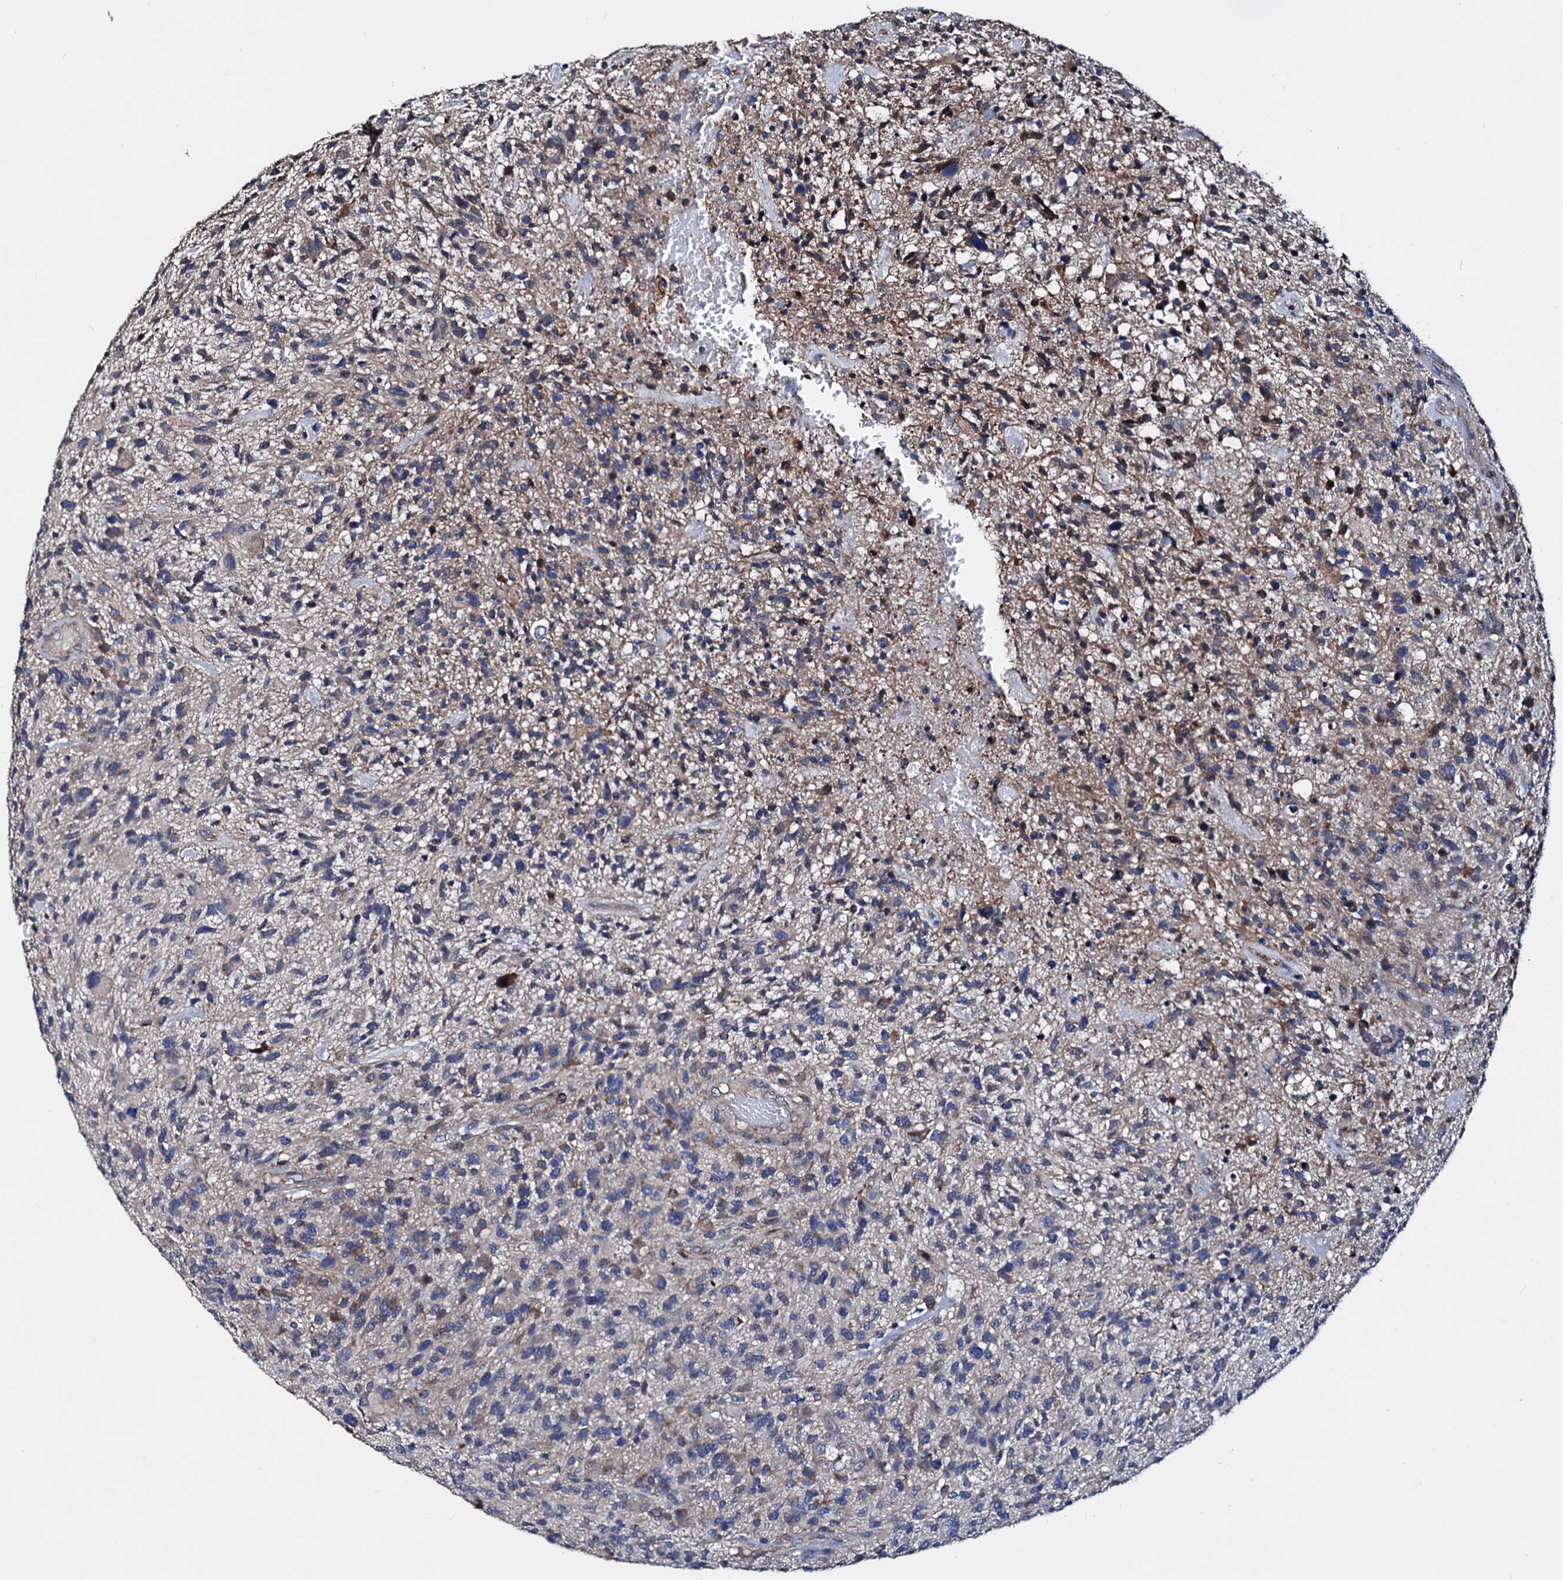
{"staining": {"intensity": "weak", "quantity": "<25%", "location": "cytoplasmic/membranous"}, "tissue": "glioma", "cell_type": "Tumor cells", "image_type": "cancer", "snomed": [{"axis": "morphology", "description": "Glioma, malignant, High grade"}, {"axis": "topography", "description": "Brain"}], "caption": "Micrograph shows no significant protein expression in tumor cells of glioma. Brightfield microscopy of IHC stained with DAB (3,3'-diaminobenzidine) (brown) and hematoxylin (blue), captured at high magnification.", "gene": "AKAP11", "patient": {"sex": "male", "age": 47}}